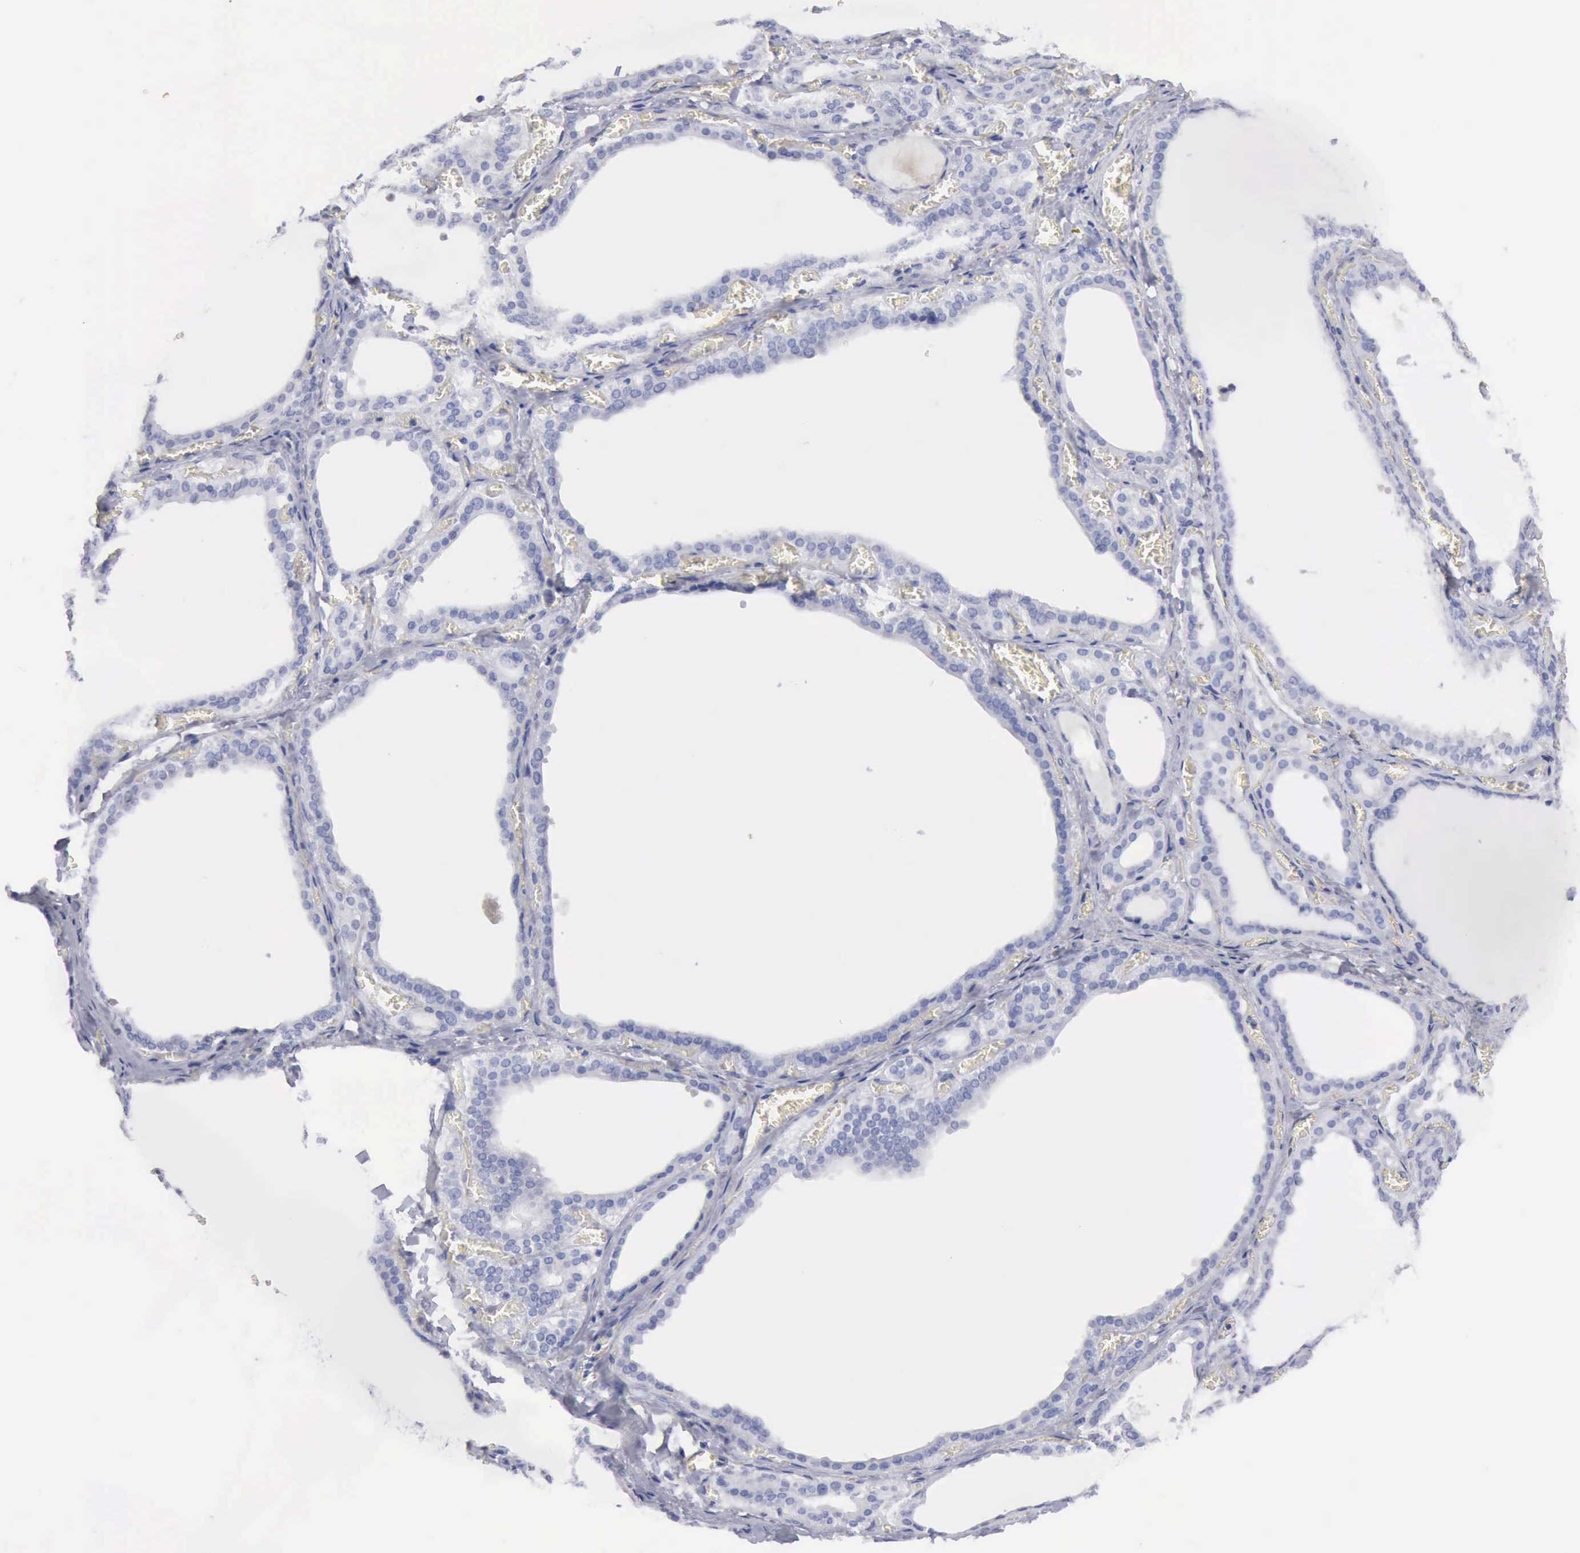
{"staining": {"intensity": "negative", "quantity": "none", "location": "none"}, "tissue": "thyroid gland", "cell_type": "Glandular cells", "image_type": "normal", "snomed": [{"axis": "morphology", "description": "Normal tissue, NOS"}, {"axis": "topography", "description": "Thyroid gland"}], "caption": "Immunohistochemistry photomicrograph of normal thyroid gland: thyroid gland stained with DAB (3,3'-diaminobenzidine) displays no significant protein staining in glandular cells. The staining is performed using DAB brown chromogen with nuclei counter-stained in using hematoxylin.", "gene": "CYP19A1", "patient": {"sex": "female", "age": 55}}